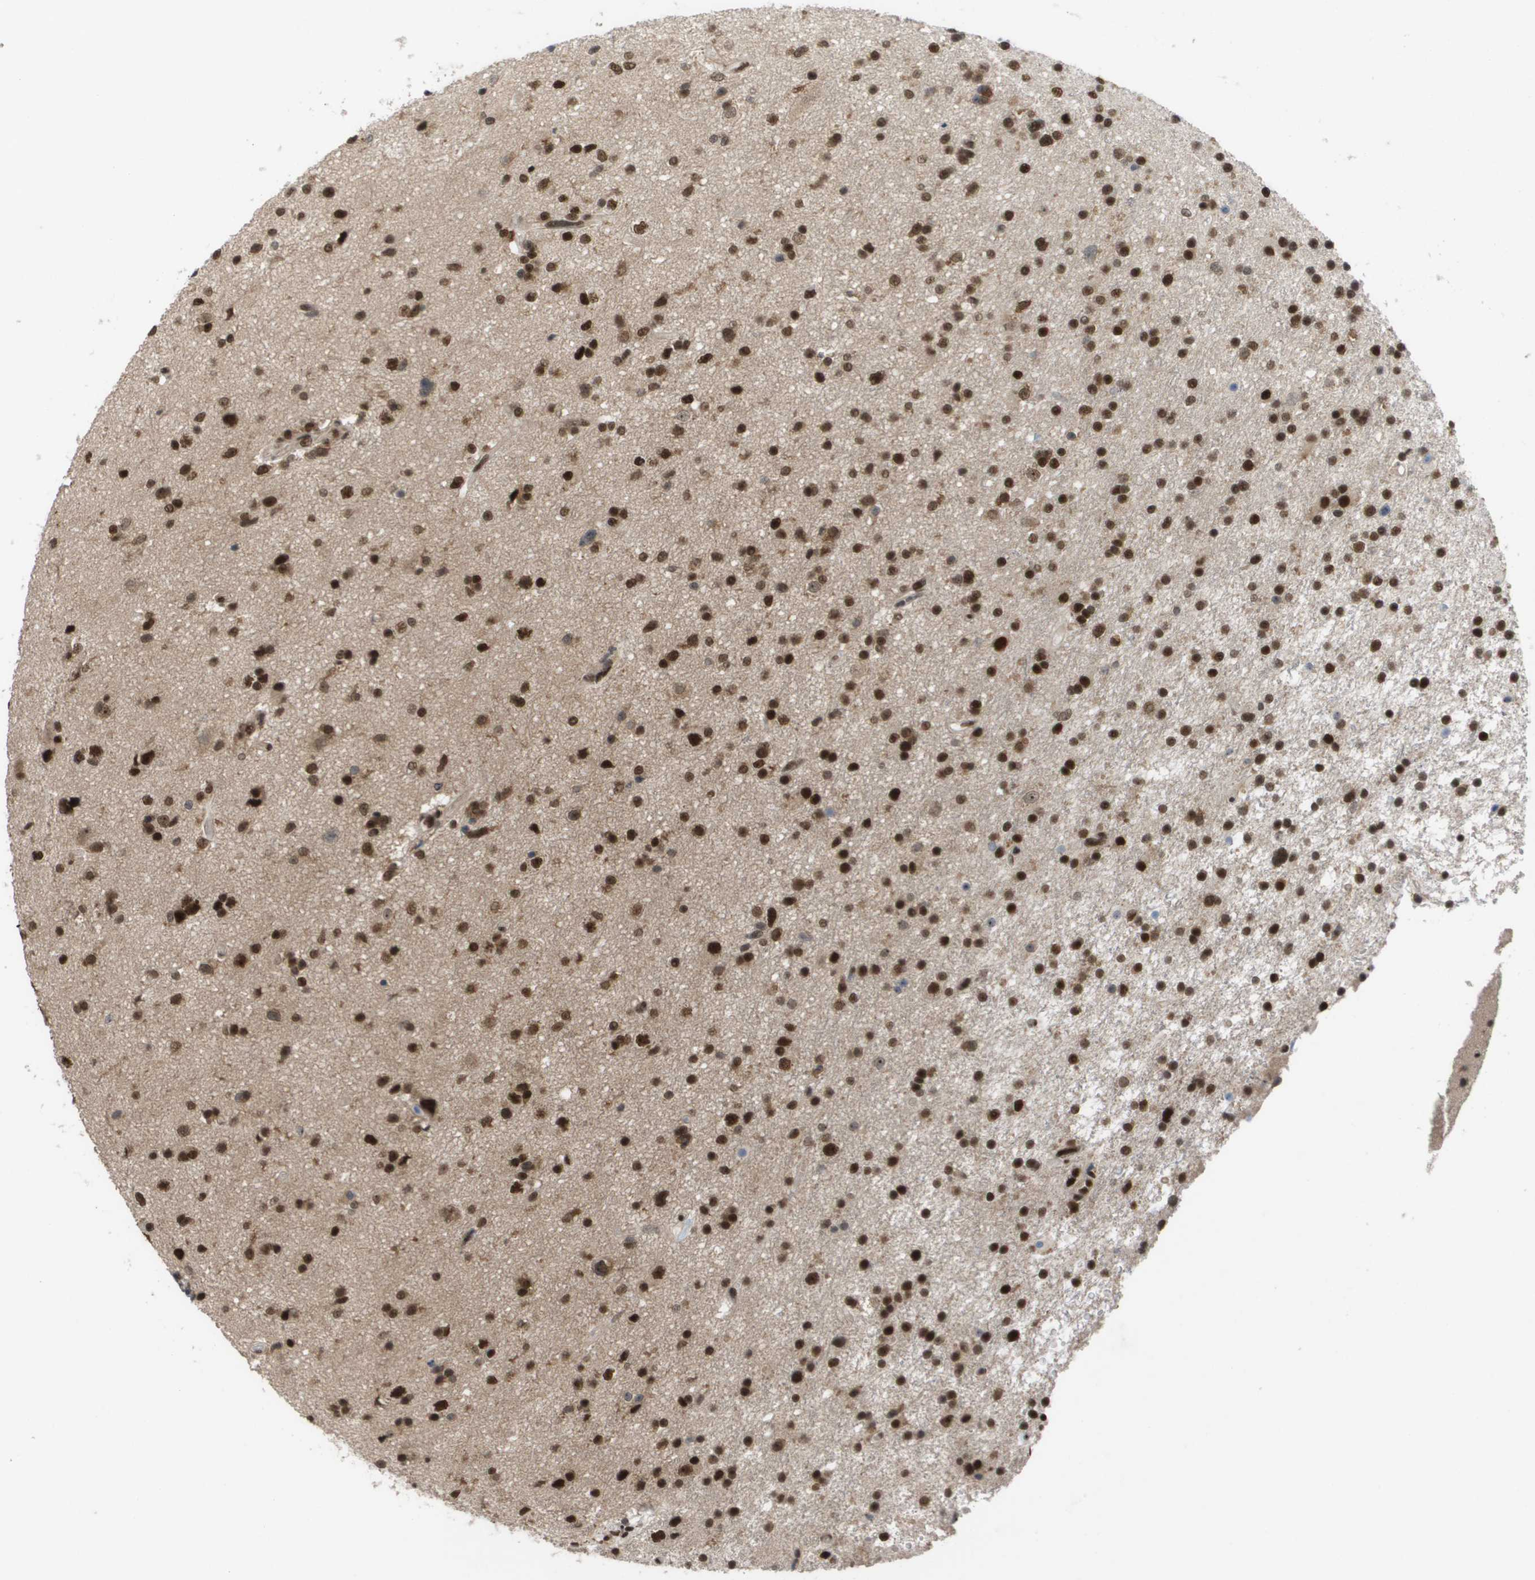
{"staining": {"intensity": "strong", "quantity": ">75%", "location": "nuclear"}, "tissue": "glioma", "cell_type": "Tumor cells", "image_type": "cancer", "snomed": [{"axis": "morphology", "description": "Glioma, malignant, High grade"}, {"axis": "topography", "description": "Brain"}], "caption": "Immunohistochemistry (IHC) (DAB) staining of human glioma reveals strong nuclear protein positivity in approximately >75% of tumor cells.", "gene": "CDT1", "patient": {"sex": "male", "age": 33}}